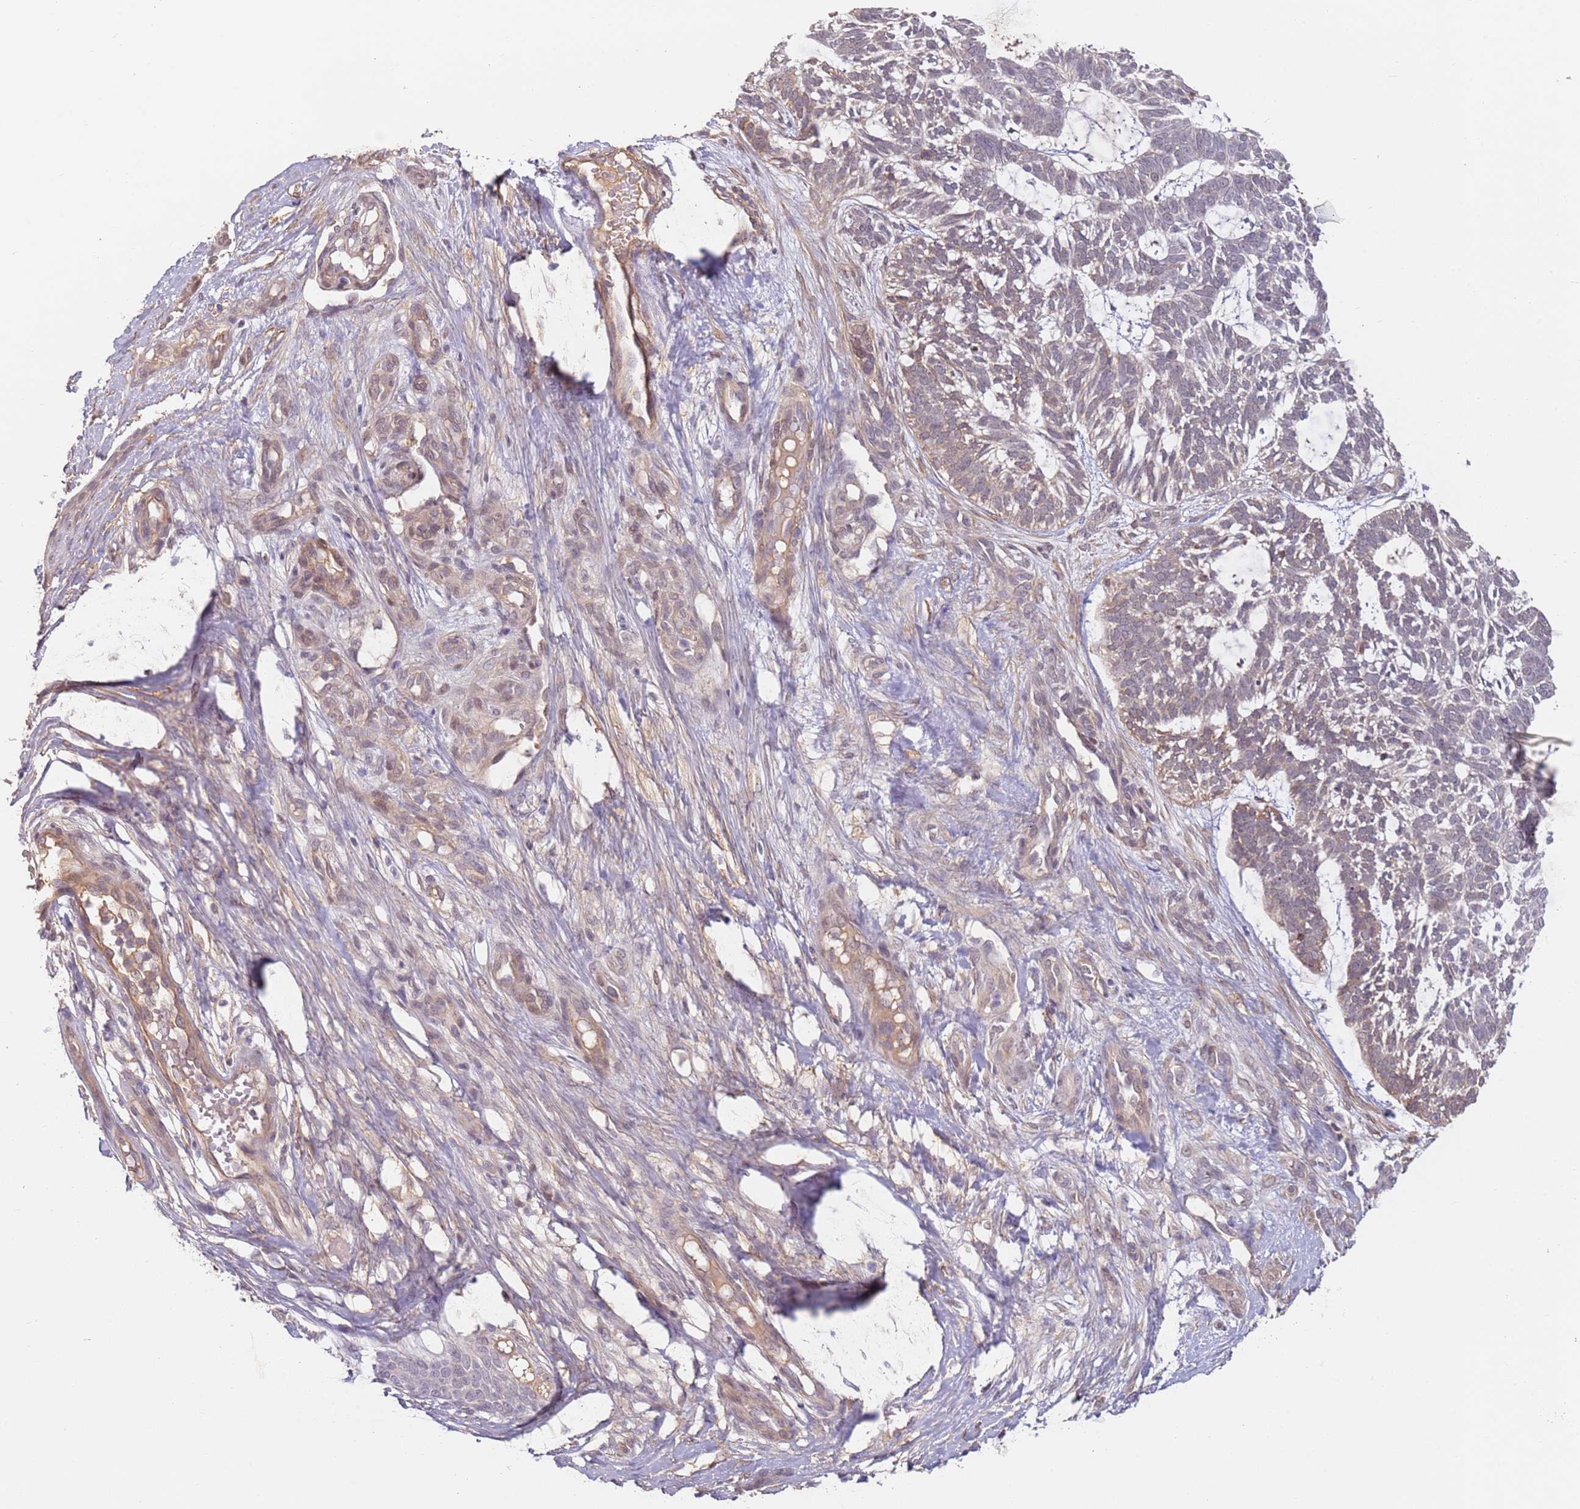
{"staining": {"intensity": "weak", "quantity": "25%-75%", "location": "cytoplasmic/membranous"}, "tissue": "skin cancer", "cell_type": "Tumor cells", "image_type": "cancer", "snomed": [{"axis": "morphology", "description": "Basal cell carcinoma"}, {"axis": "topography", "description": "Skin"}], "caption": "There is low levels of weak cytoplasmic/membranous expression in tumor cells of skin basal cell carcinoma, as demonstrated by immunohistochemical staining (brown color).", "gene": "WDR93", "patient": {"sex": "male", "age": 88}}